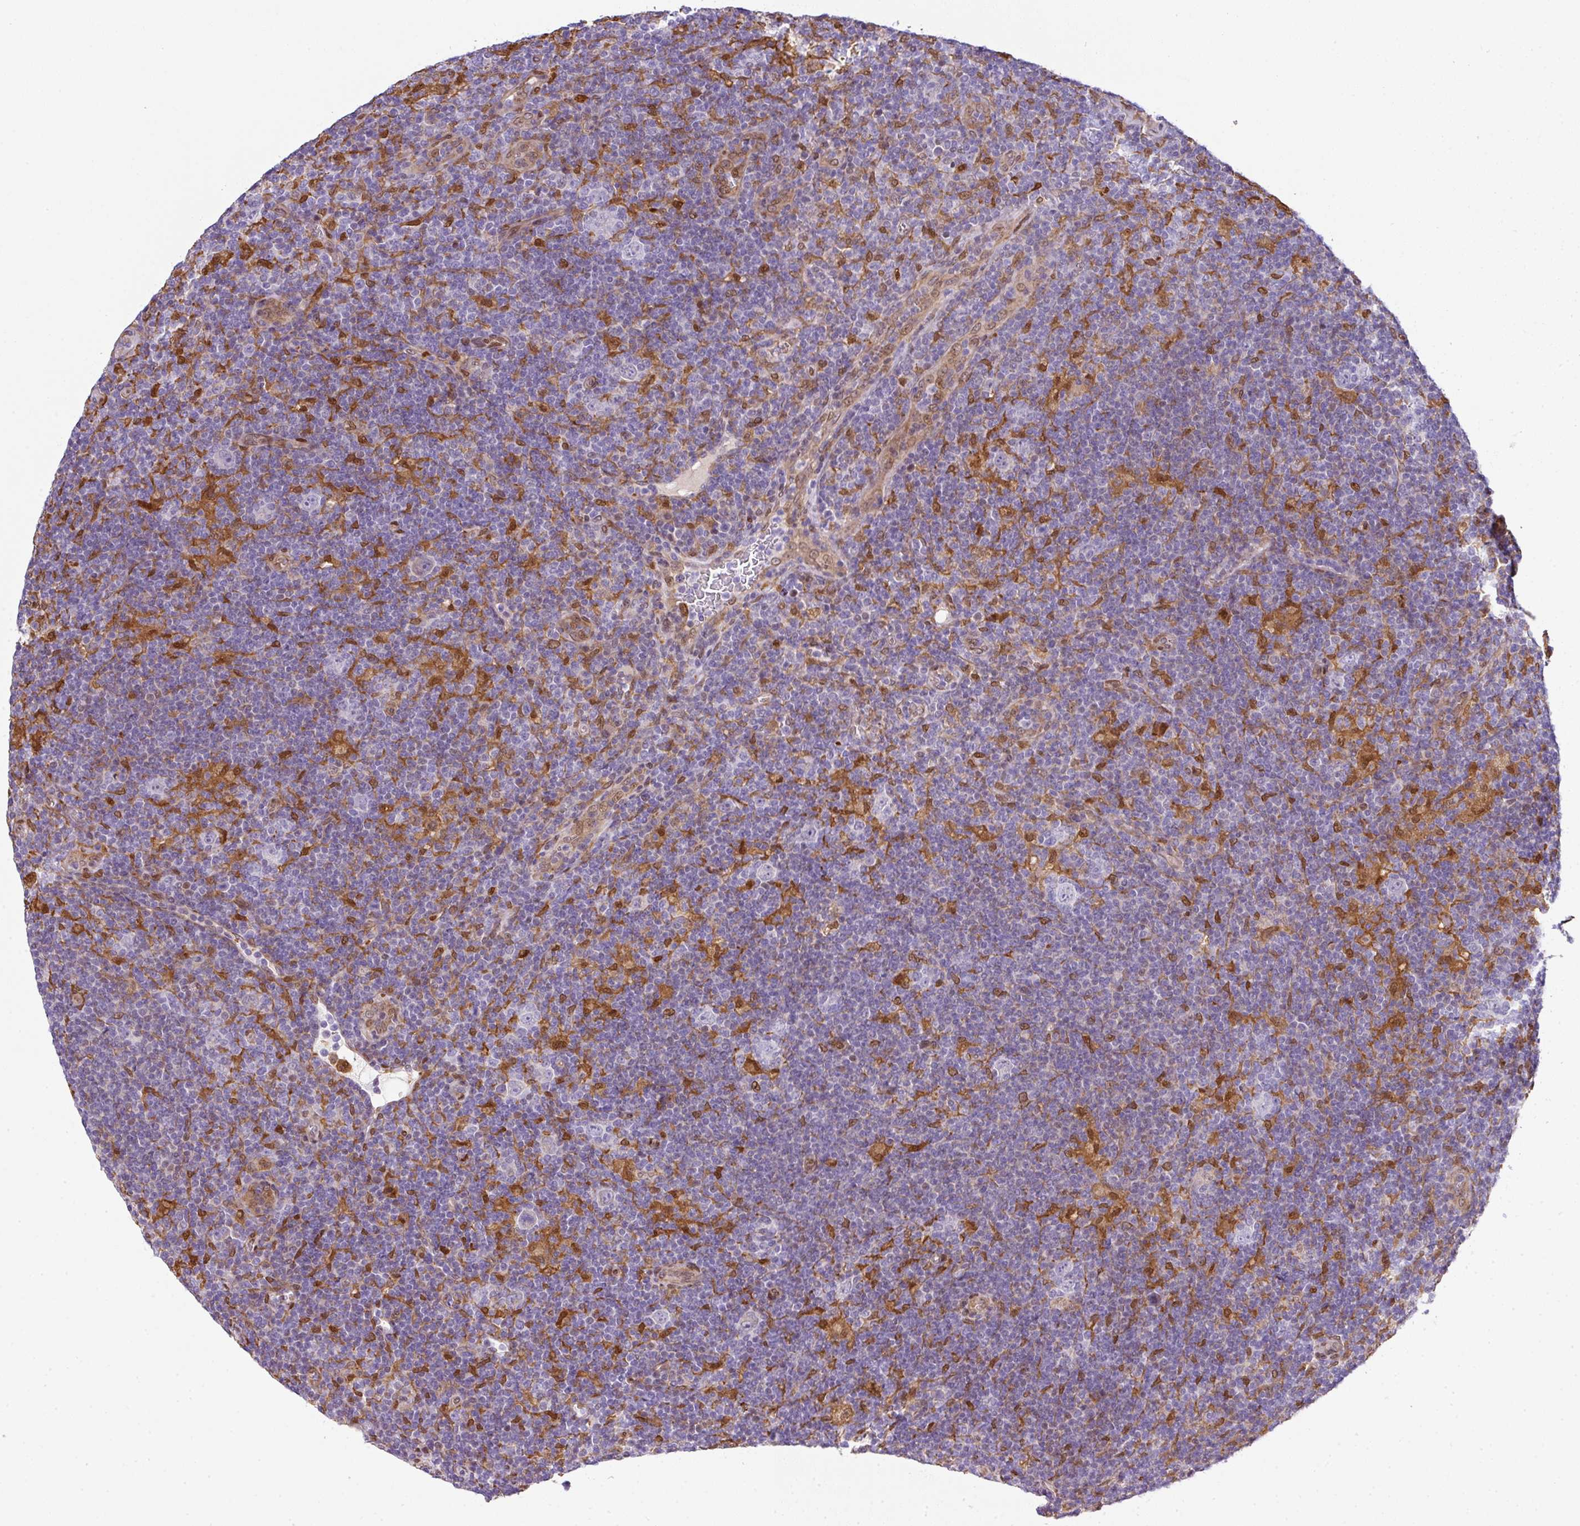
{"staining": {"intensity": "negative", "quantity": "none", "location": "none"}, "tissue": "lymphoma", "cell_type": "Tumor cells", "image_type": "cancer", "snomed": [{"axis": "morphology", "description": "Hodgkin's disease, NOS"}, {"axis": "topography", "description": "Lymph node"}], "caption": "Hodgkin's disease was stained to show a protein in brown. There is no significant staining in tumor cells. The staining was performed using DAB (3,3'-diaminobenzidine) to visualize the protein expression in brown, while the nuclei were stained in blue with hematoxylin (Magnification: 20x).", "gene": "PLK1", "patient": {"sex": "female", "age": 57}}